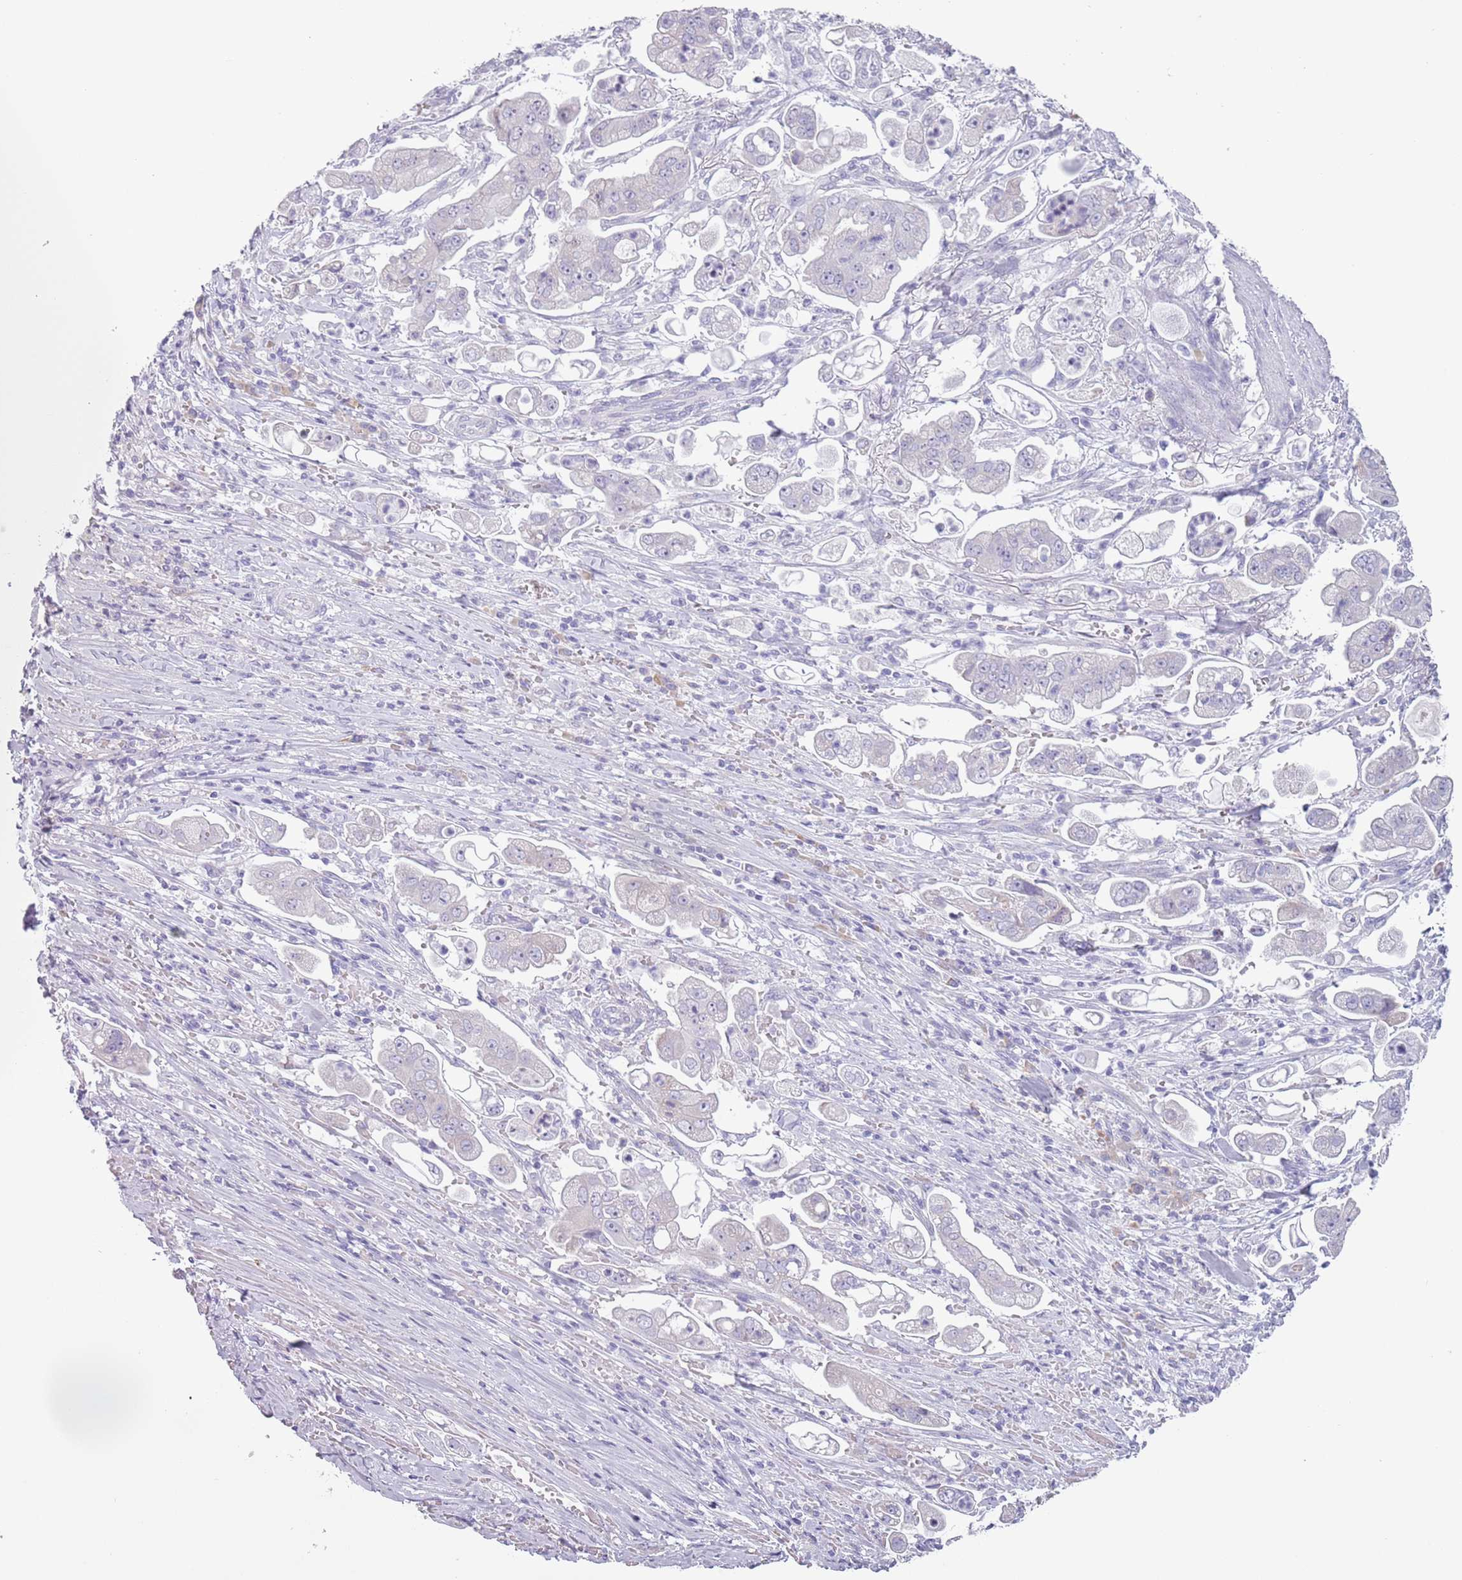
{"staining": {"intensity": "negative", "quantity": "none", "location": "none"}, "tissue": "stomach cancer", "cell_type": "Tumor cells", "image_type": "cancer", "snomed": [{"axis": "morphology", "description": "Adenocarcinoma, NOS"}, {"axis": "topography", "description": "Stomach"}], "caption": "The photomicrograph demonstrates no staining of tumor cells in adenocarcinoma (stomach).", "gene": "HYOU1", "patient": {"sex": "male", "age": 62}}